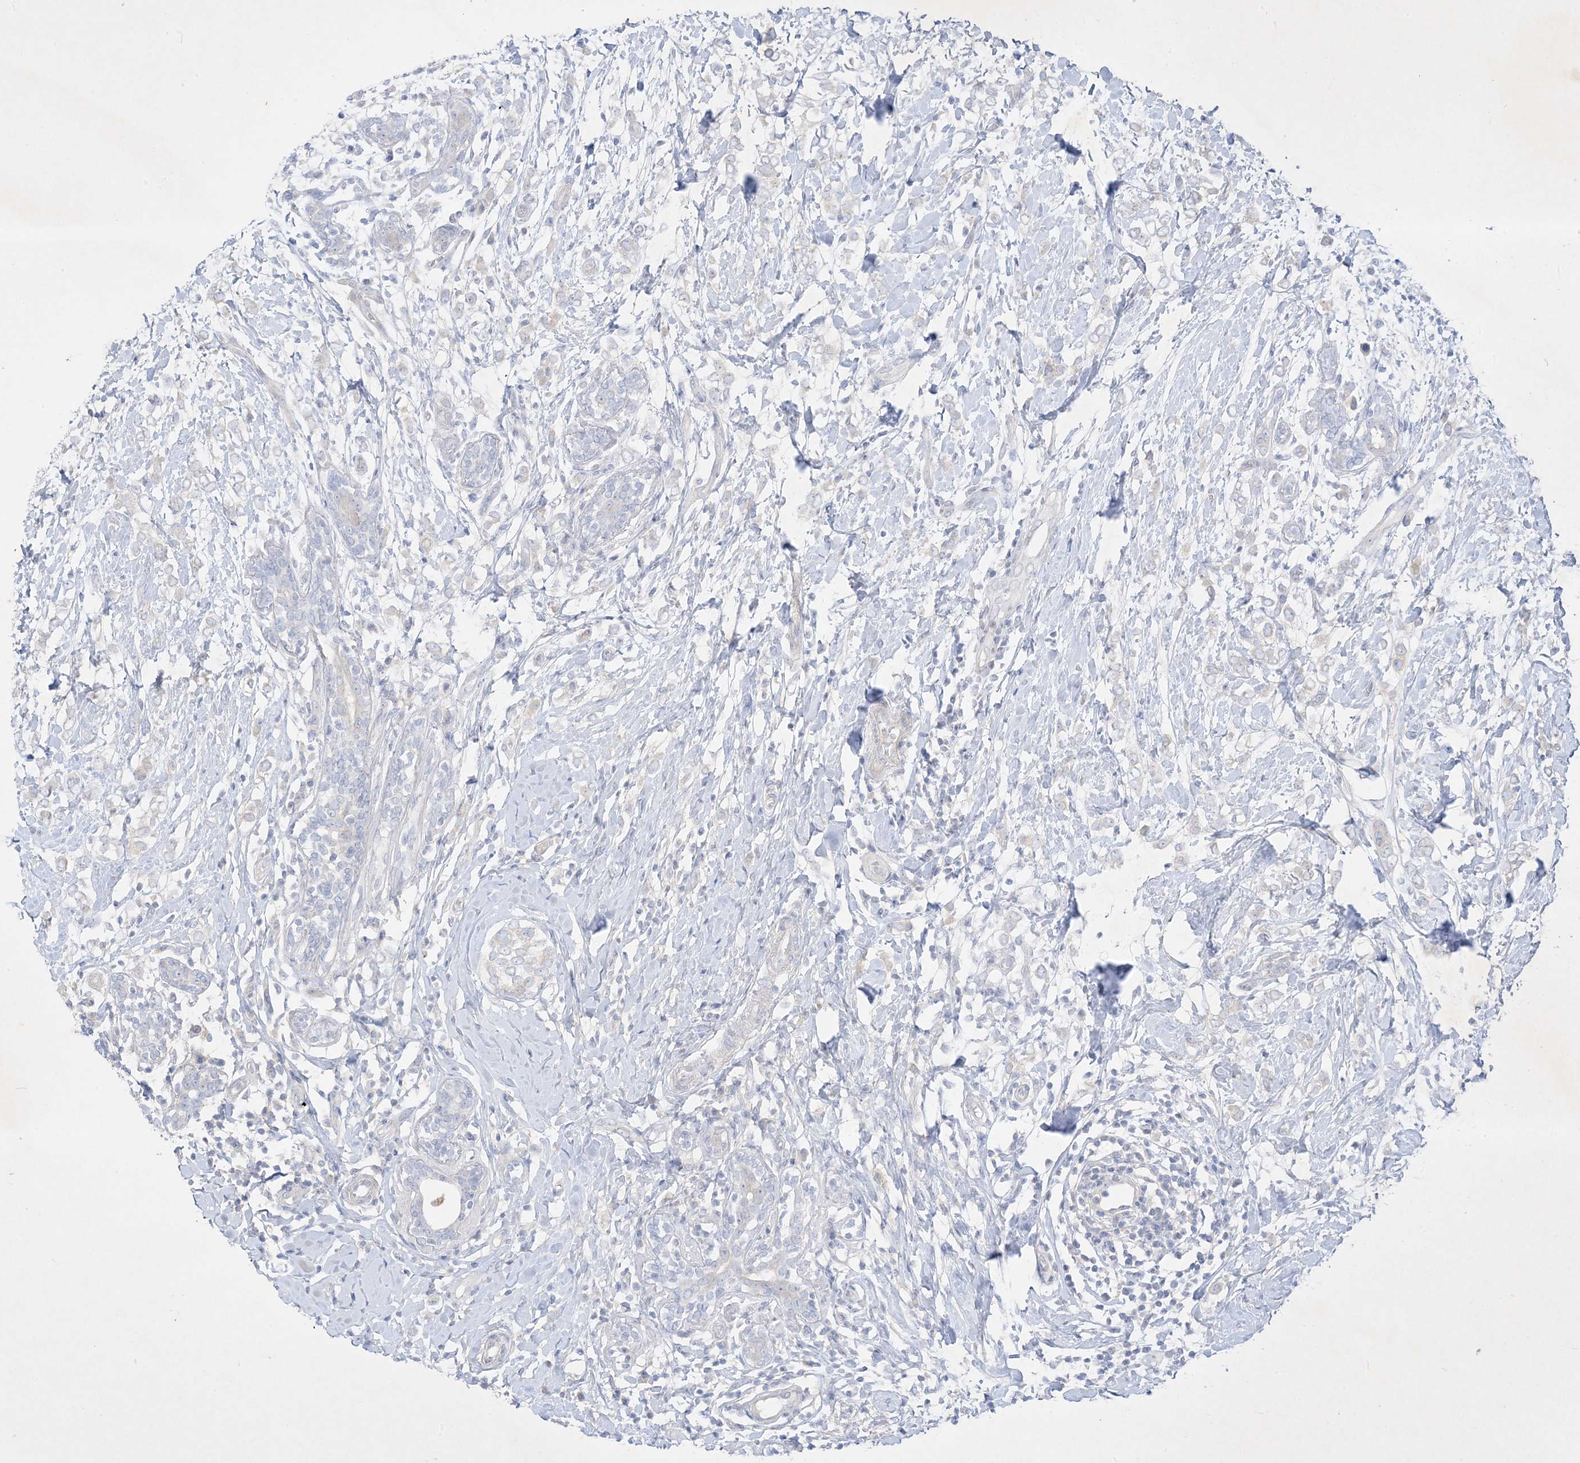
{"staining": {"intensity": "negative", "quantity": "none", "location": "none"}, "tissue": "breast cancer", "cell_type": "Tumor cells", "image_type": "cancer", "snomed": [{"axis": "morphology", "description": "Normal tissue, NOS"}, {"axis": "morphology", "description": "Lobular carcinoma"}, {"axis": "topography", "description": "Breast"}], "caption": "The IHC image has no significant positivity in tumor cells of lobular carcinoma (breast) tissue.", "gene": "PLEKHA3", "patient": {"sex": "female", "age": 47}}